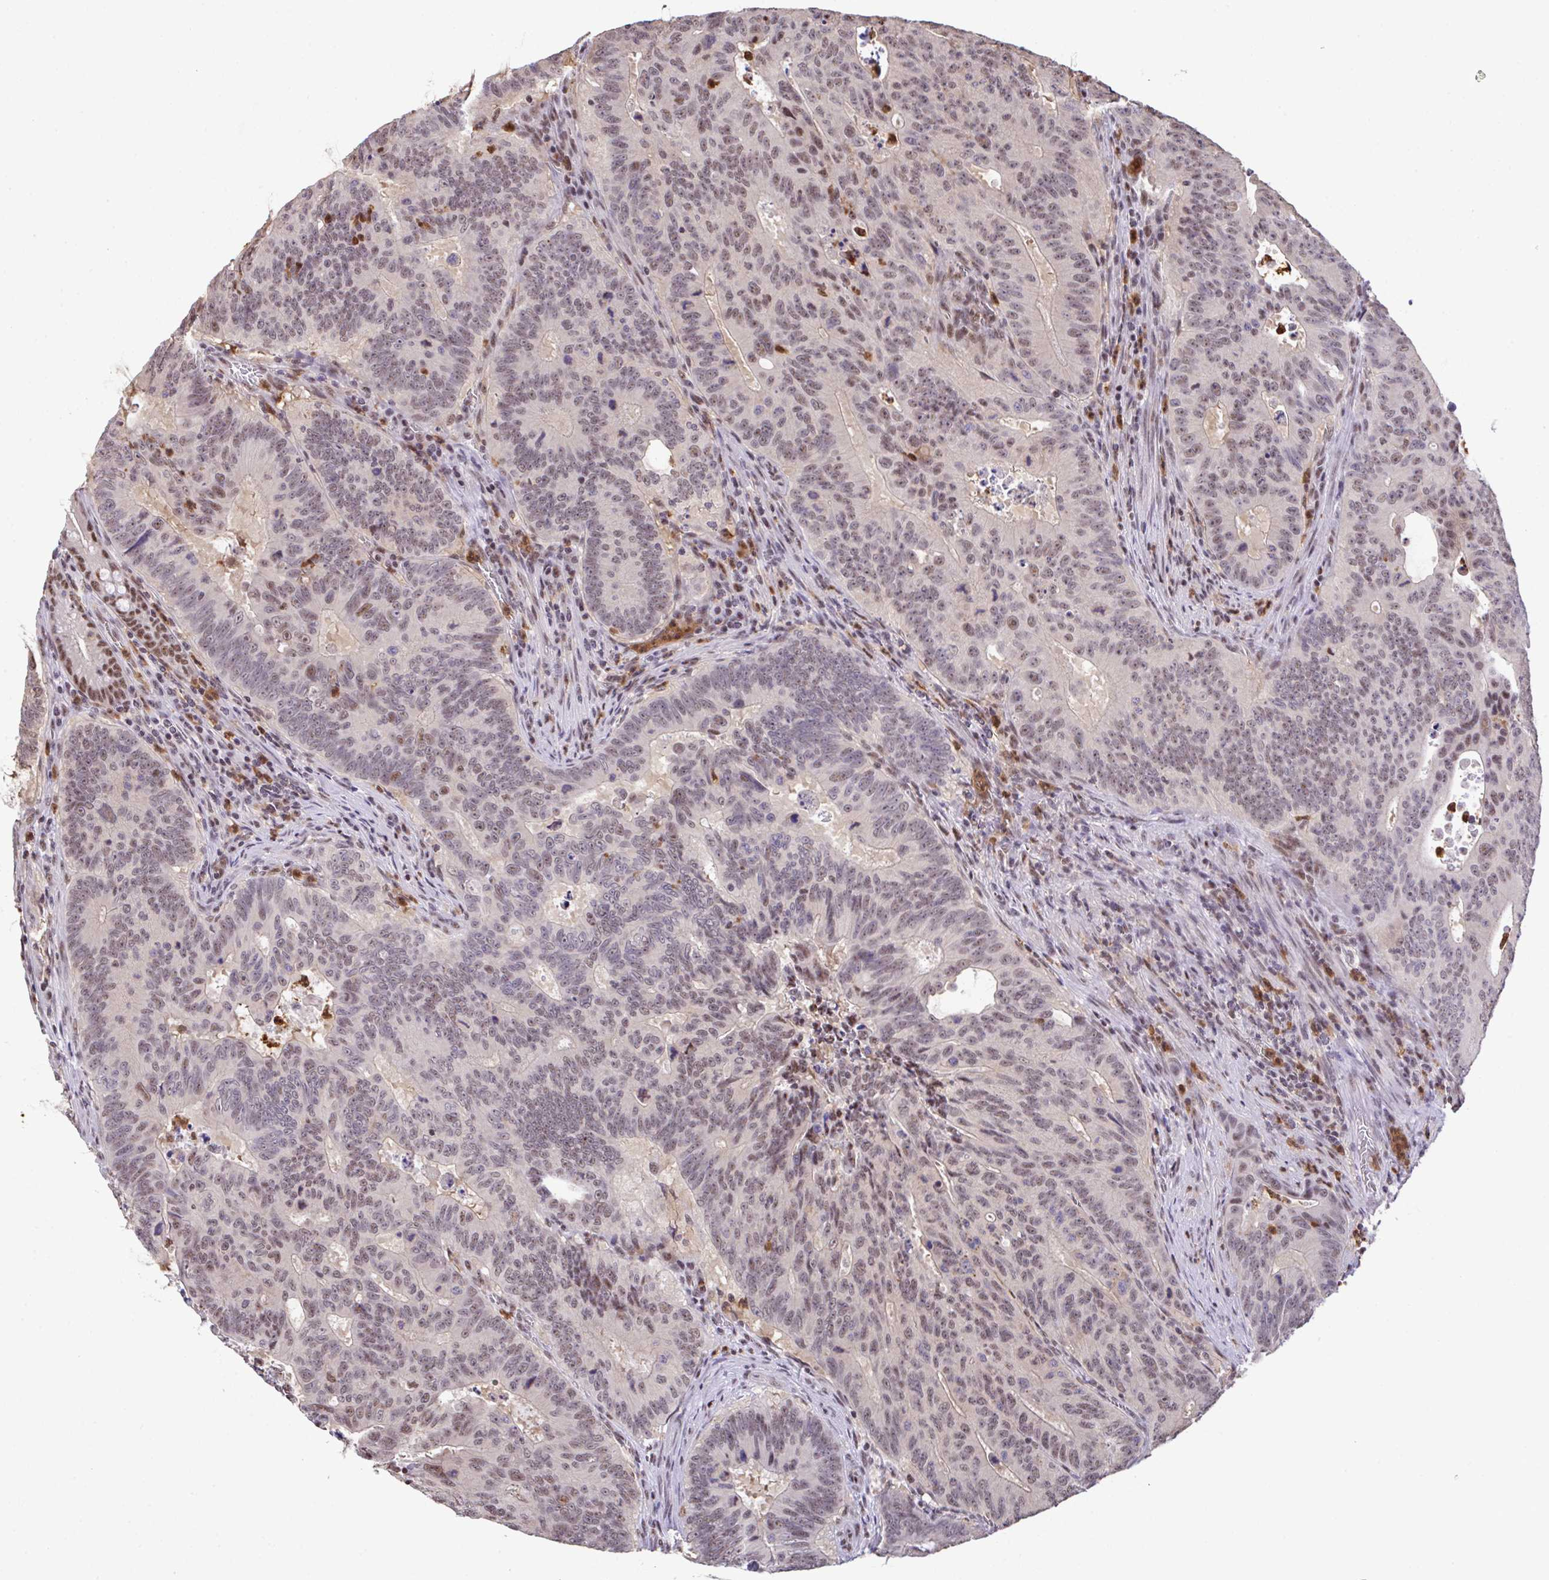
{"staining": {"intensity": "moderate", "quantity": ">75%", "location": "nuclear"}, "tissue": "colorectal cancer", "cell_type": "Tumor cells", "image_type": "cancer", "snomed": [{"axis": "morphology", "description": "Adenocarcinoma, NOS"}, {"axis": "topography", "description": "Colon"}], "caption": "Immunohistochemistry (IHC) photomicrograph of human colorectal cancer stained for a protein (brown), which shows medium levels of moderate nuclear positivity in about >75% of tumor cells.", "gene": "OR6K3", "patient": {"sex": "male", "age": 62}}